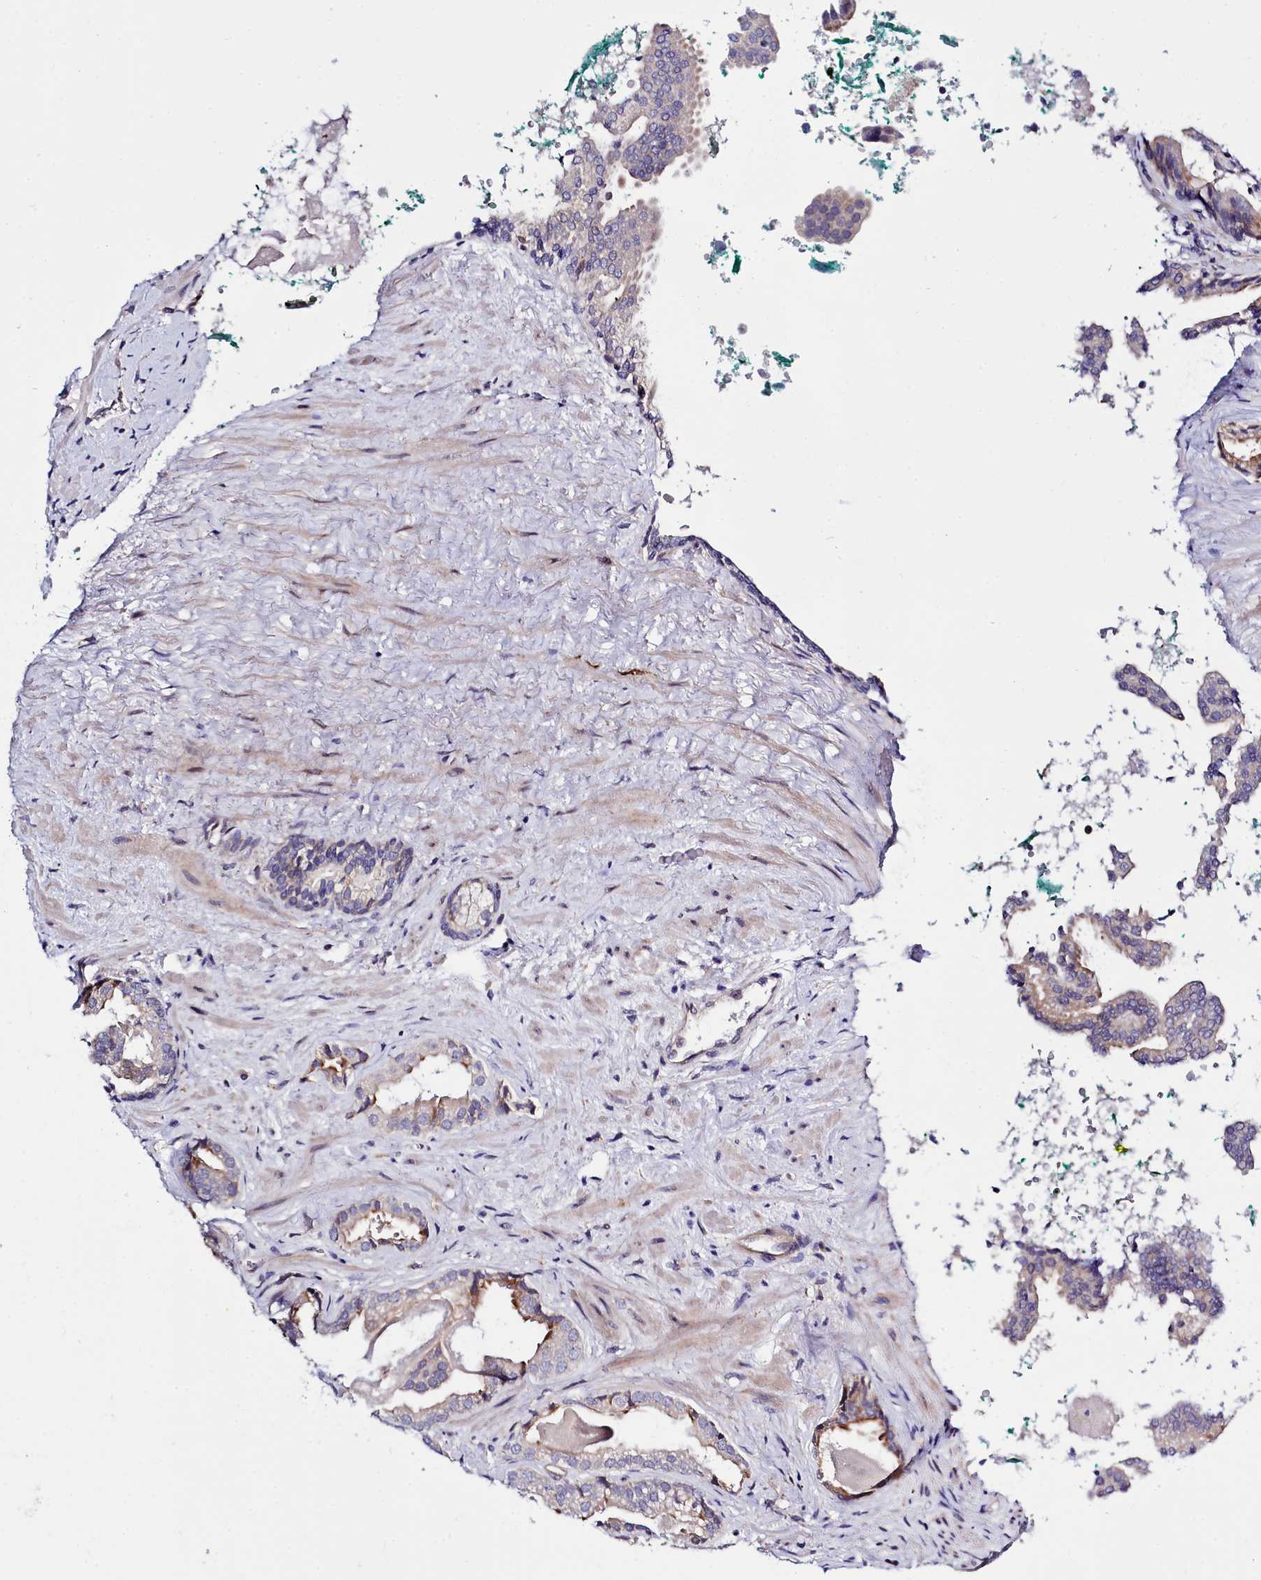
{"staining": {"intensity": "negative", "quantity": "none", "location": "none"}, "tissue": "prostate cancer", "cell_type": "Tumor cells", "image_type": "cancer", "snomed": [{"axis": "morphology", "description": "Adenocarcinoma, High grade"}, {"axis": "topography", "description": "Prostate"}], "caption": "An immunohistochemistry (IHC) micrograph of prostate adenocarcinoma (high-grade) is shown. There is no staining in tumor cells of prostate adenocarcinoma (high-grade).", "gene": "RAPGEF4", "patient": {"sex": "male", "age": 60}}